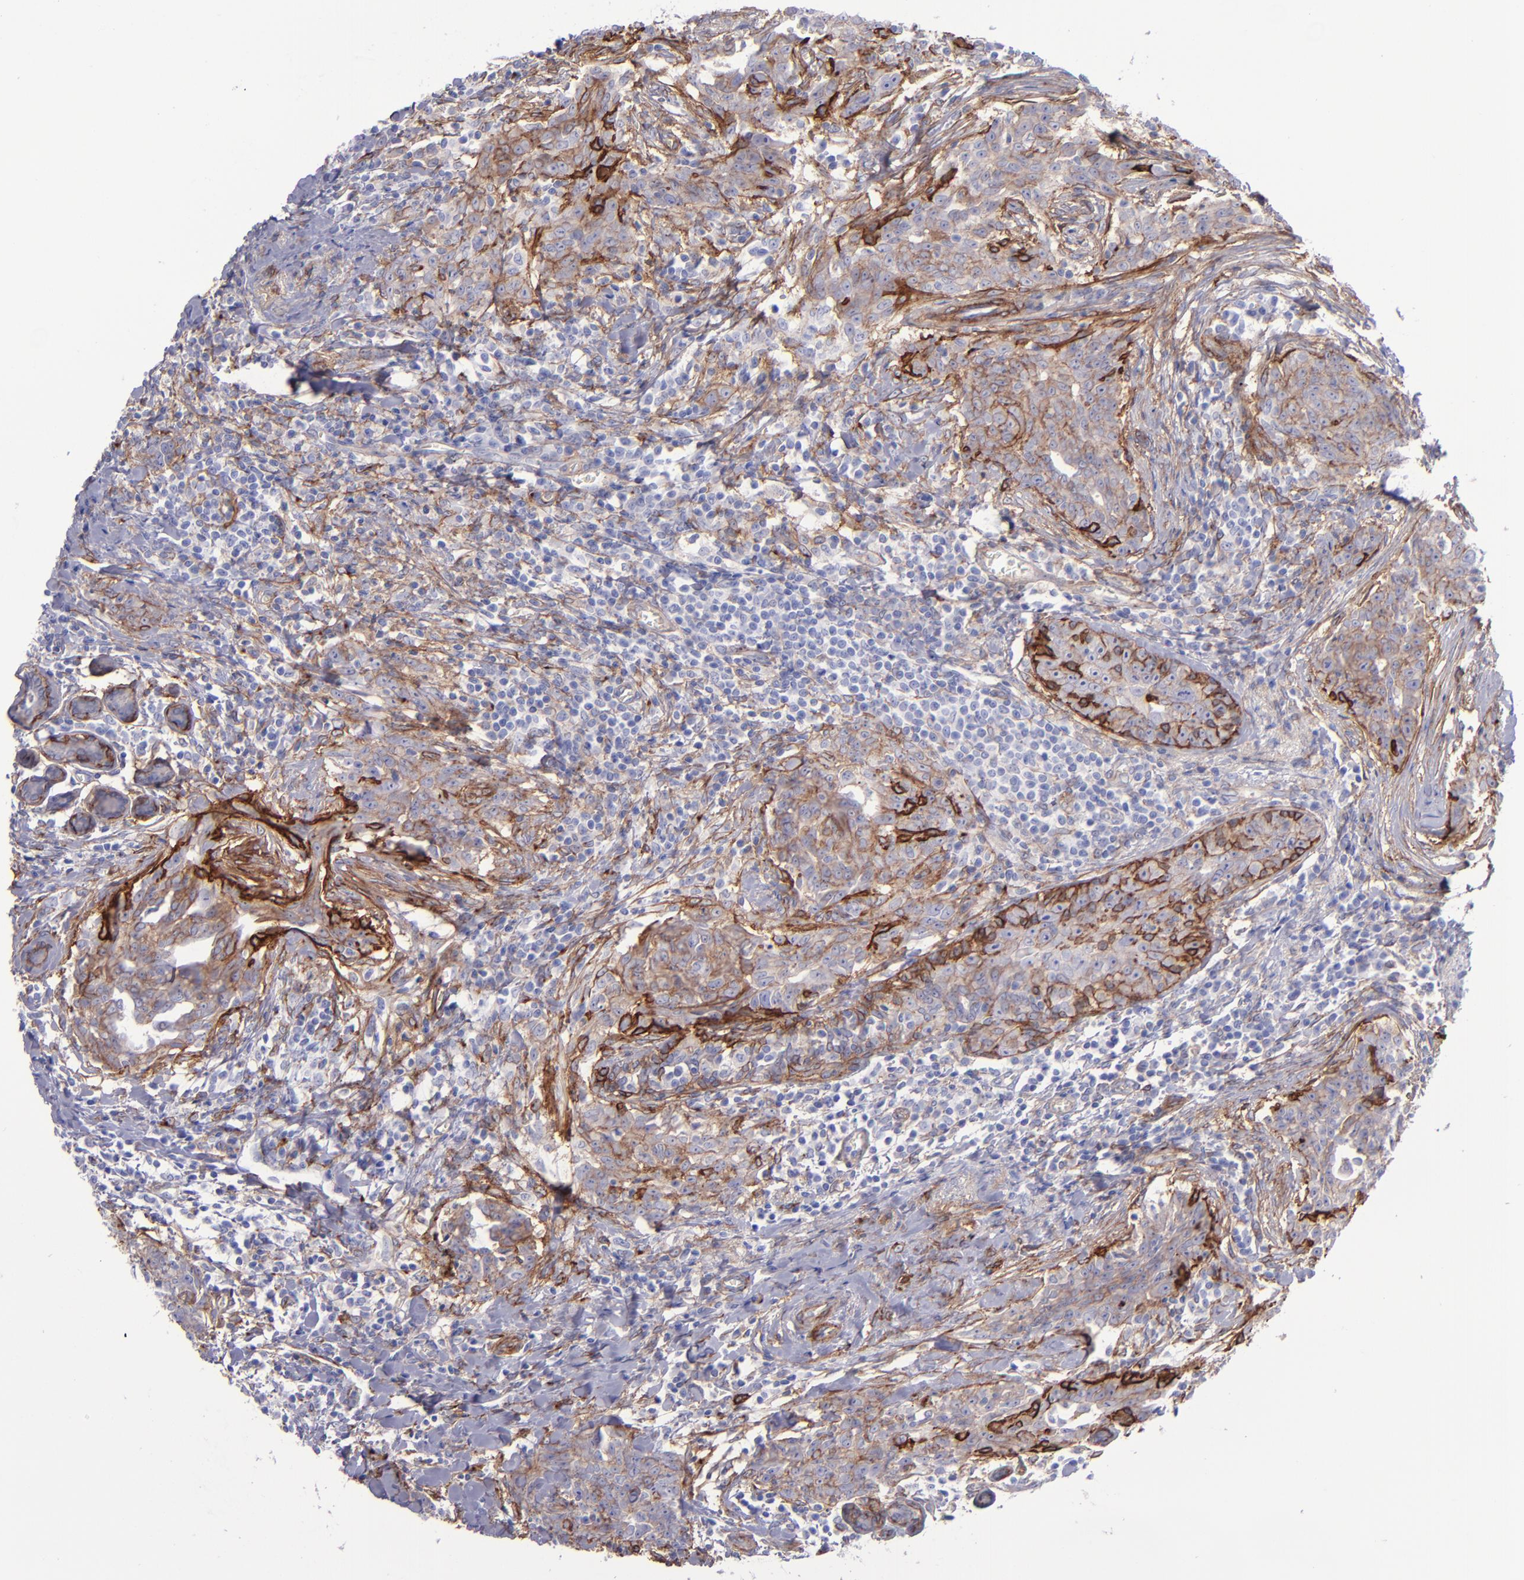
{"staining": {"intensity": "moderate", "quantity": "25%-75%", "location": "cytoplasmic/membranous"}, "tissue": "breast cancer", "cell_type": "Tumor cells", "image_type": "cancer", "snomed": [{"axis": "morphology", "description": "Duct carcinoma"}, {"axis": "topography", "description": "Breast"}], "caption": "A high-resolution histopathology image shows IHC staining of breast intraductal carcinoma, which displays moderate cytoplasmic/membranous positivity in about 25%-75% of tumor cells.", "gene": "ITGAV", "patient": {"sex": "female", "age": 50}}